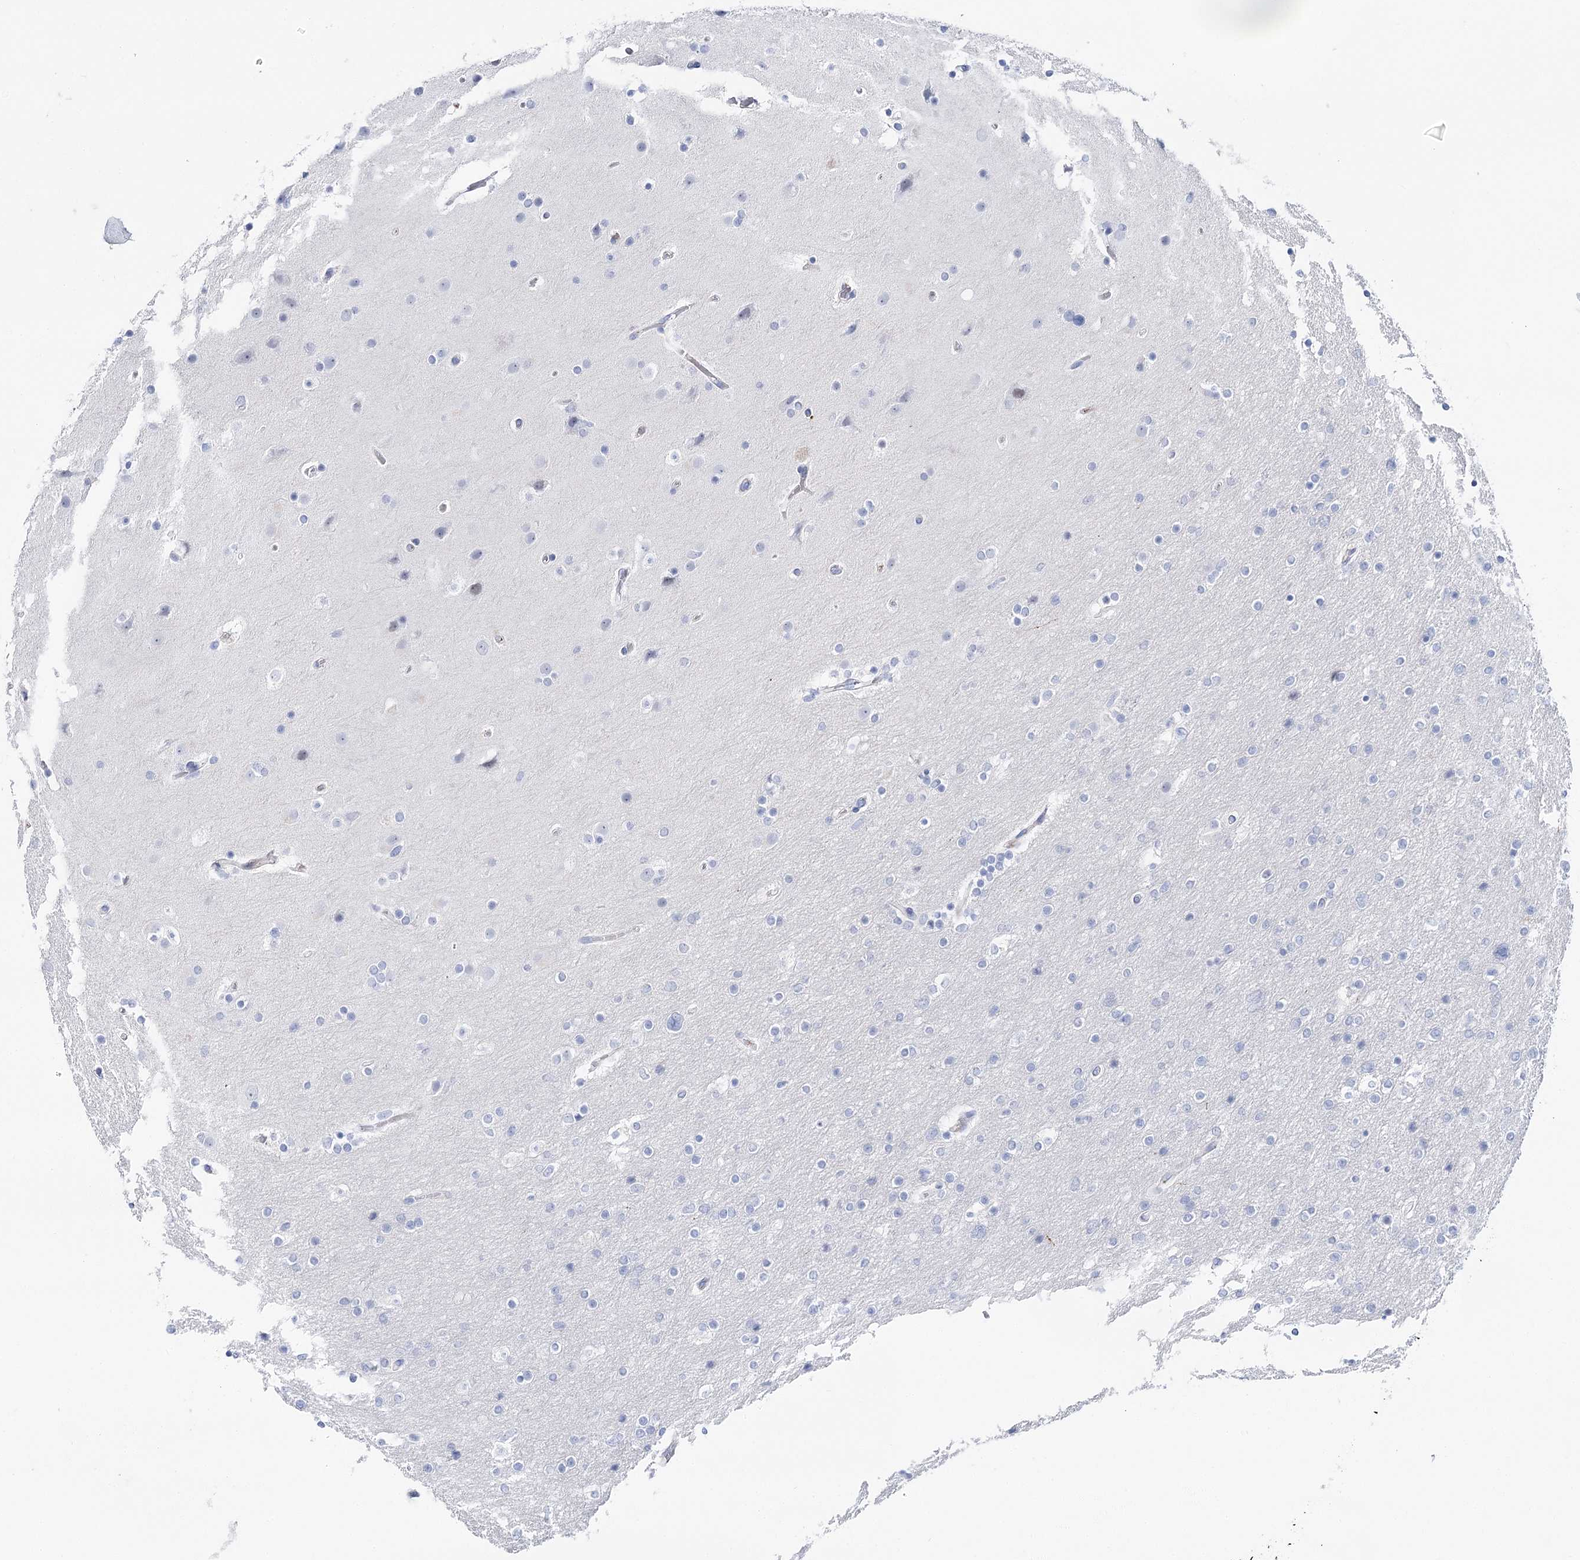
{"staining": {"intensity": "negative", "quantity": "none", "location": "none"}, "tissue": "glioma", "cell_type": "Tumor cells", "image_type": "cancer", "snomed": [{"axis": "morphology", "description": "Glioma, malignant, High grade"}, {"axis": "topography", "description": "Cerebral cortex"}], "caption": "Immunohistochemistry (IHC) histopathology image of glioma stained for a protein (brown), which reveals no expression in tumor cells.", "gene": "ANKRD23", "patient": {"sex": "female", "age": 36}}